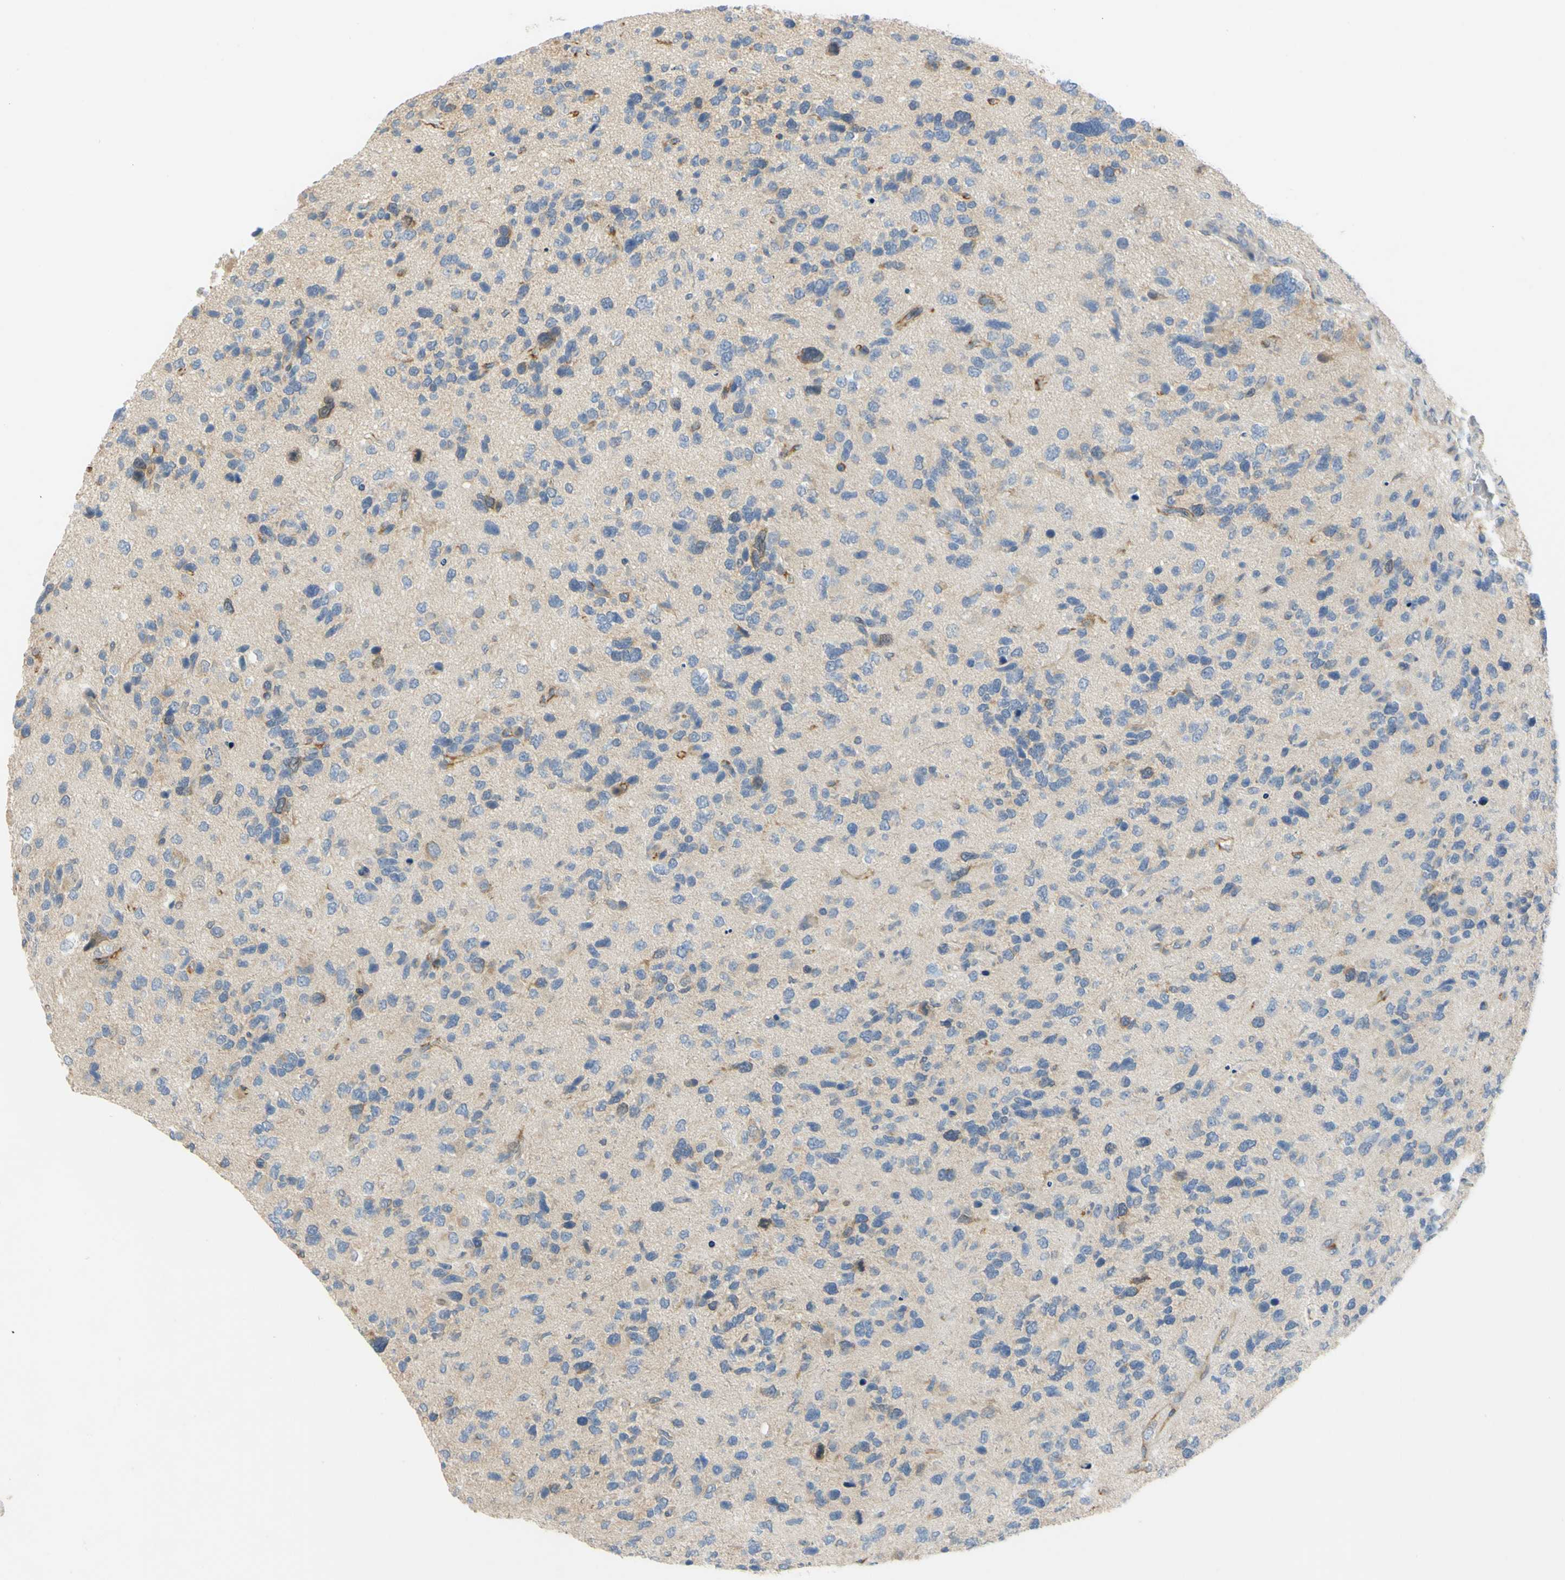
{"staining": {"intensity": "moderate", "quantity": "<25%", "location": "cytoplasmic/membranous"}, "tissue": "glioma", "cell_type": "Tumor cells", "image_type": "cancer", "snomed": [{"axis": "morphology", "description": "Glioma, malignant, High grade"}, {"axis": "topography", "description": "Brain"}], "caption": "IHC image of glioma stained for a protein (brown), which shows low levels of moderate cytoplasmic/membranous staining in about <25% of tumor cells.", "gene": "CCNB2", "patient": {"sex": "female", "age": 58}}